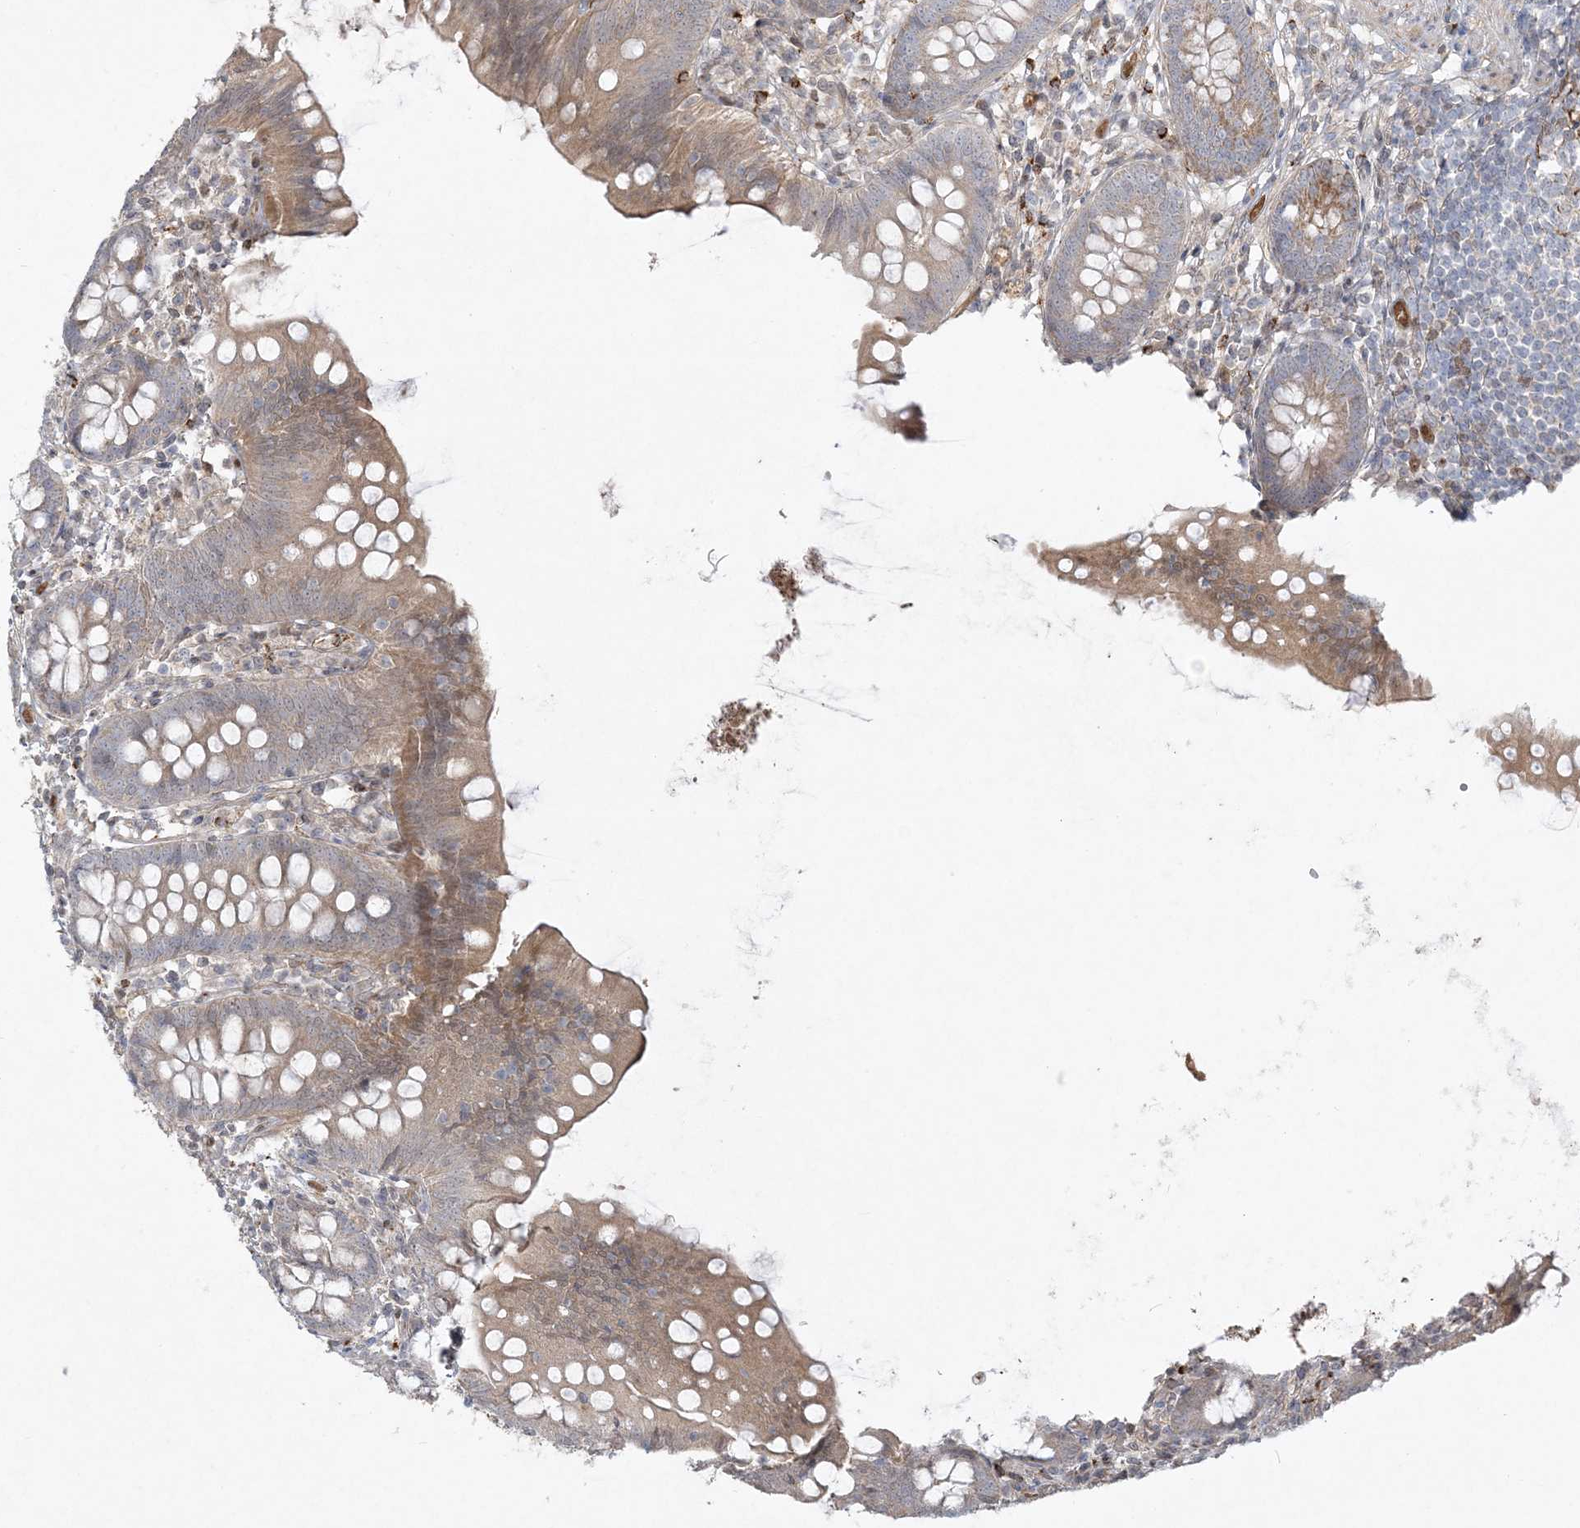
{"staining": {"intensity": "weak", "quantity": ">75%", "location": "cytoplasmic/membranous"}, "tissue": "appendix", "cell_type": "Glandular cells", "image_type": "normal", "snomed": [{"axis": "morphology", "description": "Normal tissue, NOS"}, {"axis": "topography", "description": "Appendix"}], "caption": "Immunohistochemical staining of benign appendix displays >75% levels of weak cytoplasmic/membranous protein staining in approximately >75% of glandular cells.", "gene": "INPP1", "patient": {"sex": "female", "age": 62}}